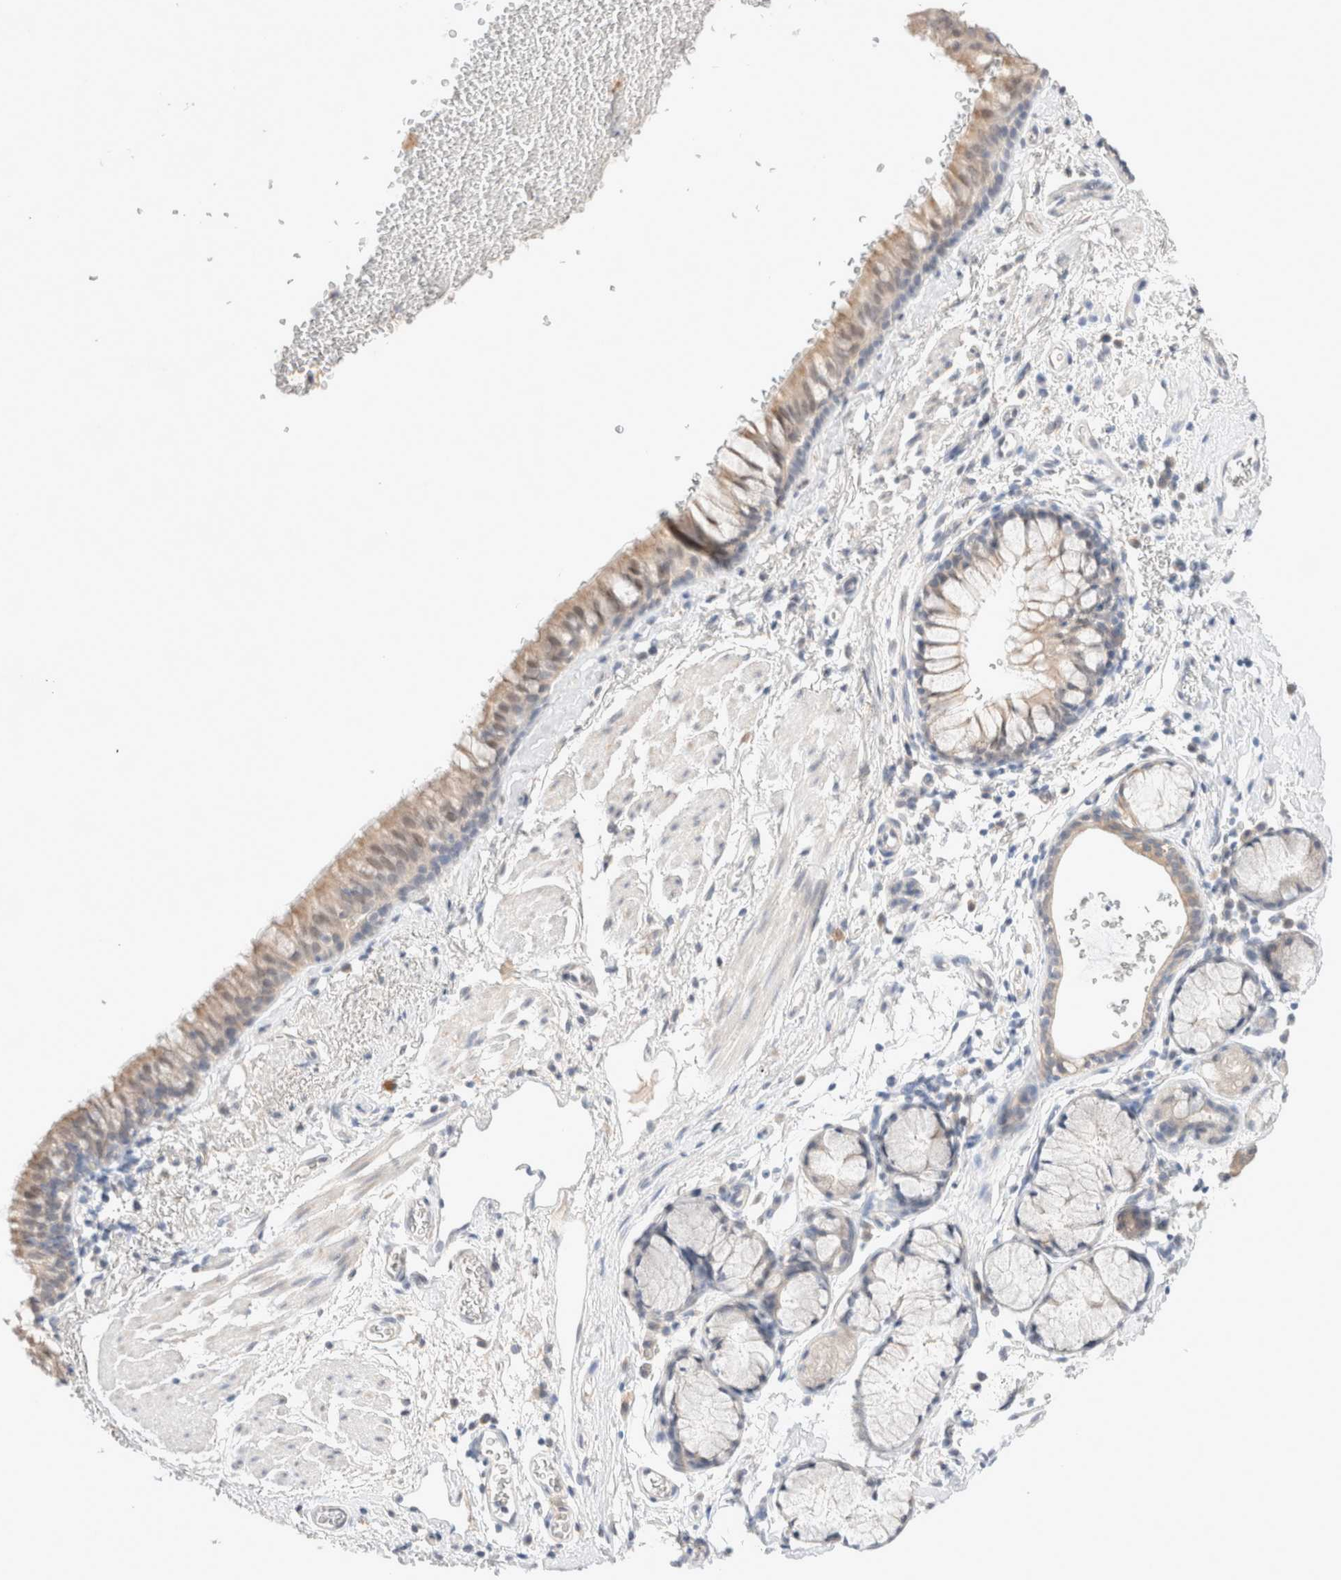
{"staining": {"intensity": "weak", "quantity": "25%-75%", "location": "cytoplasmic/membranous"}, "tissue": "bronchus", "cell_type": "Respiratory epithelial cells", "image_type": "normal", "snomed": [{"axis": "morphology", "description": "Normal tissue, NOS"}, {"axis": "topography", "description": "Cartilage tissue"}, {"axis": "topography", "description": "Bronchus"}], "caption": "DAB immunohistochemical staining of unremarkable bronchus displays weak cytoplasmic/membranous protein expression in about 25%-75% of respiratory epithelial cells.", "gene": "SPATA20", "patient": {"sex": "female", "age": 53}}